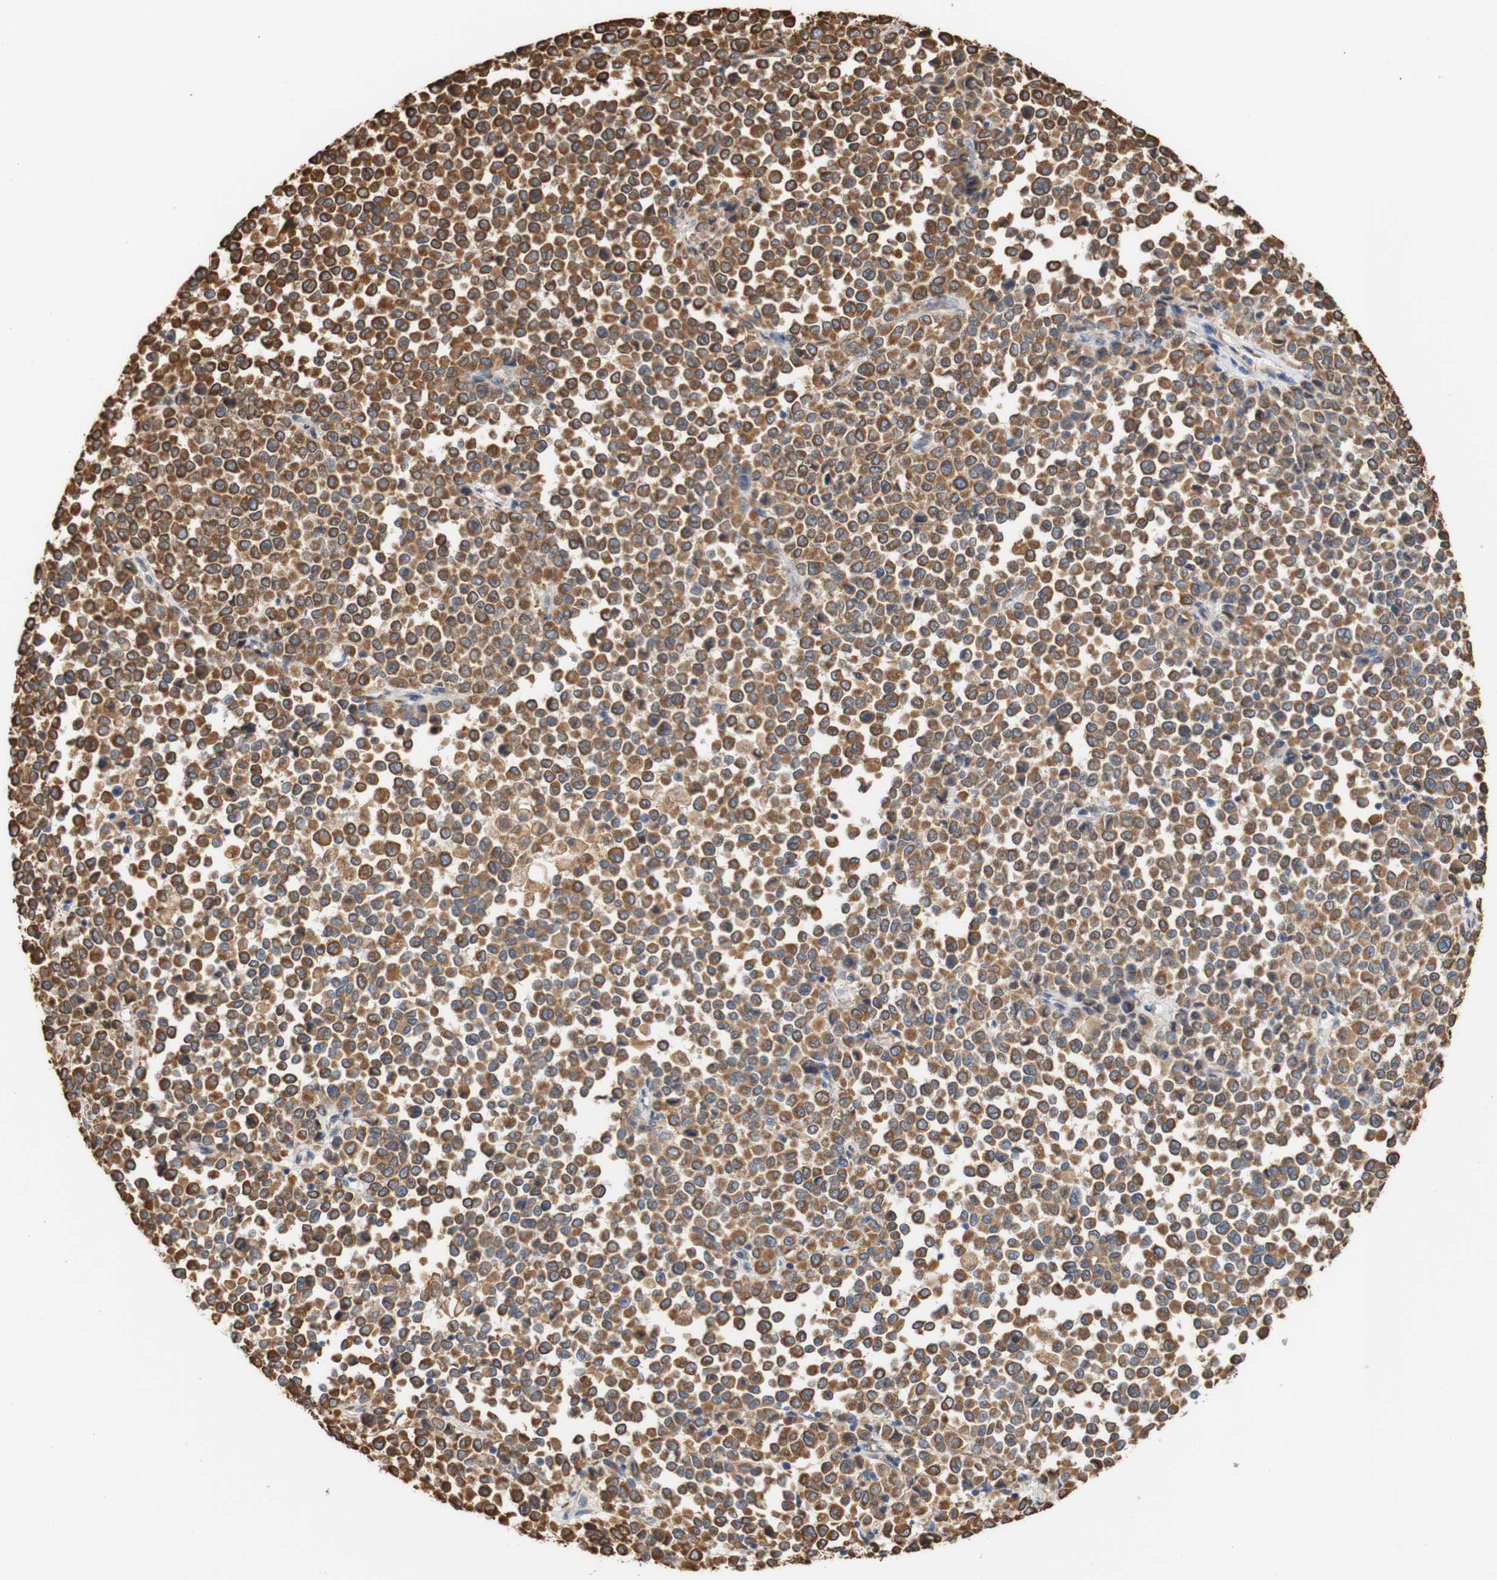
{"staining": {"intensity": "moderate", "quantity": ">75%", "location": "cytoplasmic/membranous"}, "tissue": "melanoma", "cell_type": "Tumor cells", "image_type": "cancer", "snomed": [{"axis": "morphology", "description": "Malignant melanoma, Metastatic site"}, {"axis": "topography", "description": "Pancreas"}], "caption": "A brown stain shows moderate cytoplasmic/membranous positivity of a protein in melanoma tumor cells.", "gene": "EIF2AK4", "patient": {"sex": "female", "age": 30}}